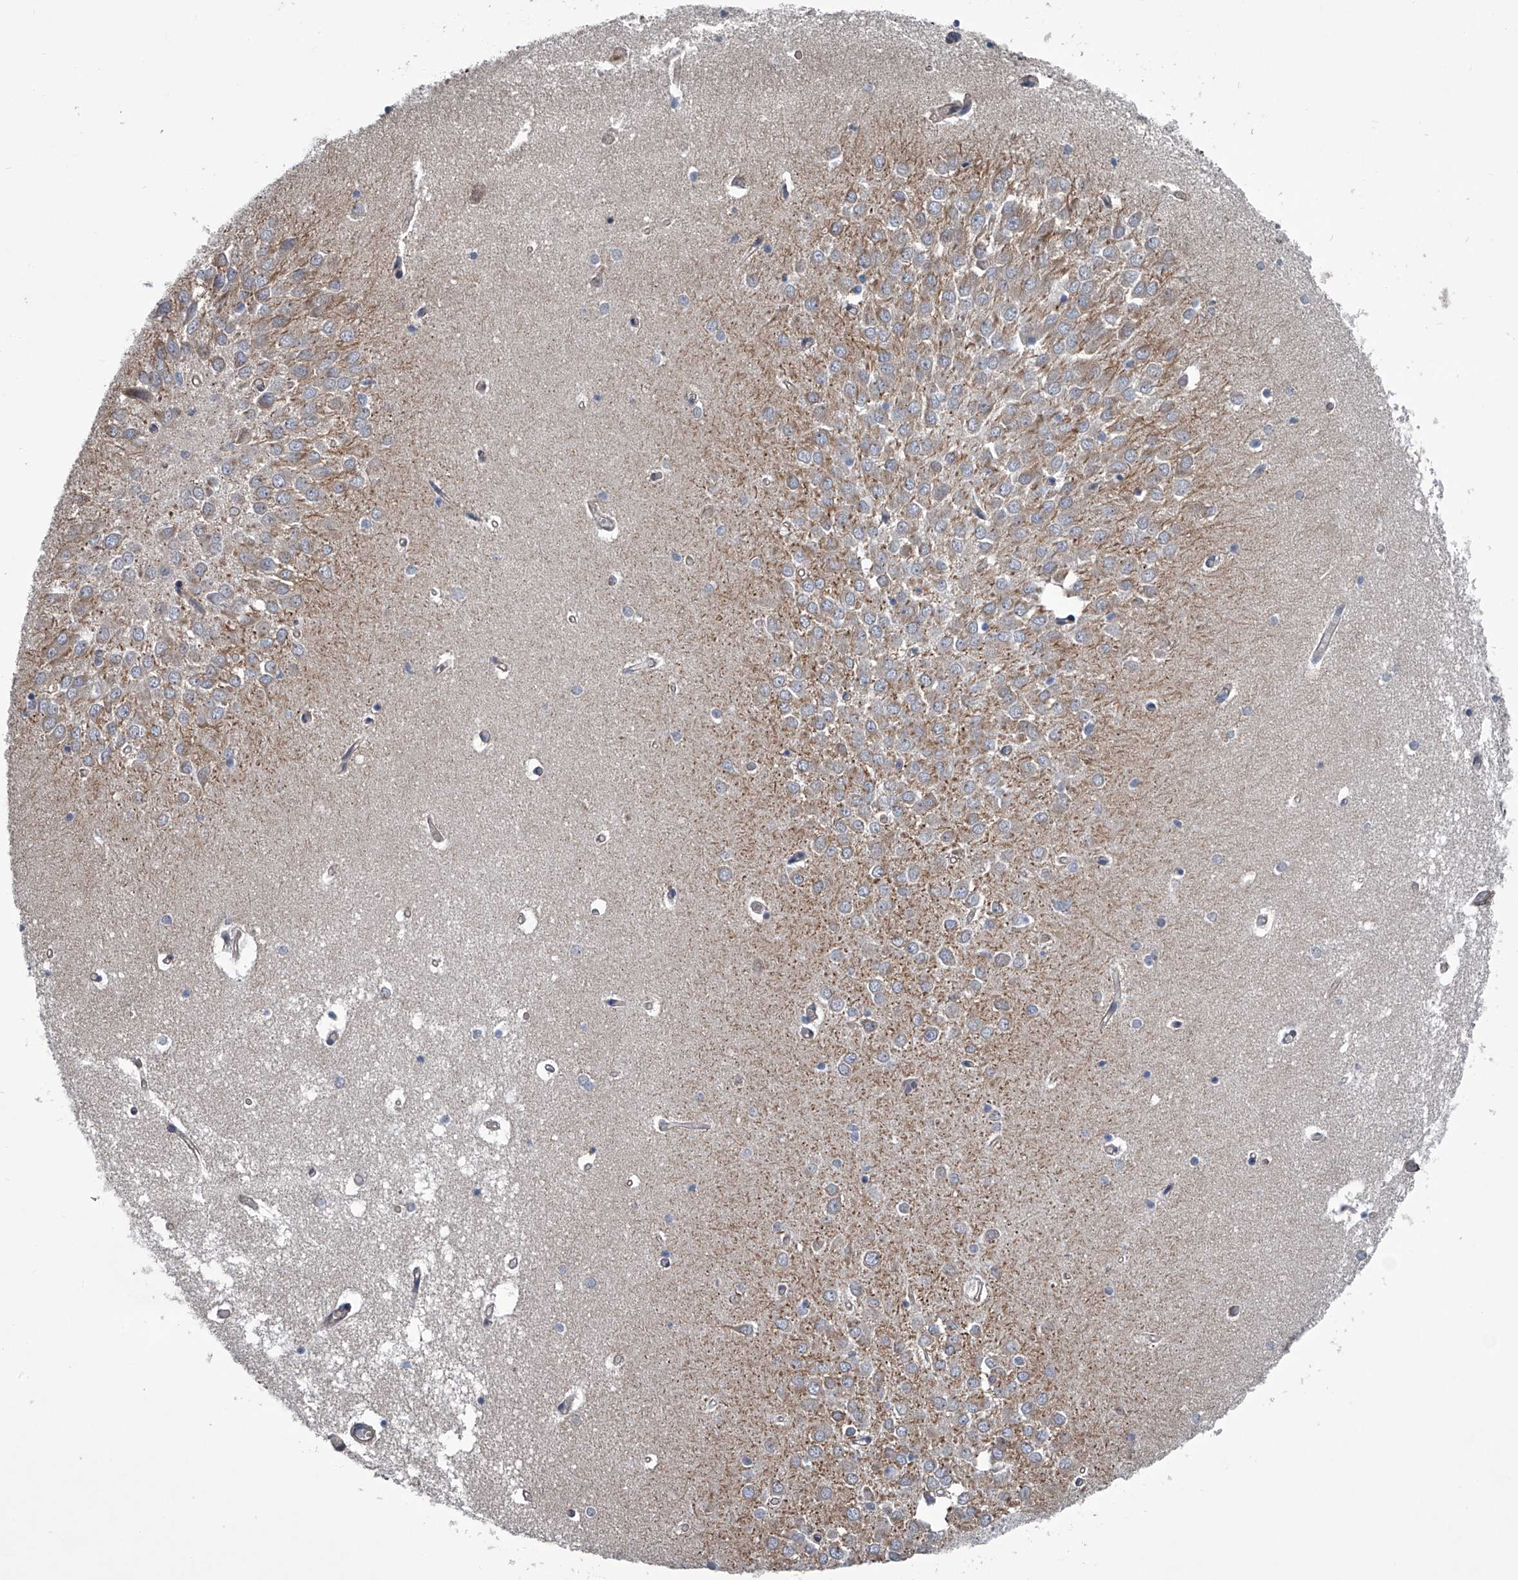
{"staining": {"intensity": "negative", "quantity": "none", "location": "none"}, "tissue": "hippocampus", "cell_type": "Glial cells", "image_type": "normal", "snomed": [{"axis": "morphology", "description": "Normal tissue, NOS"}, {"axis": "topography", "description": "Hippocampus"}], "caption": "High magnification brightfield microscopy of benign hippocampus stained with DAB (3,3'-diaminobenzidine) (brown) and counterstained with hematoxylin (blue): glial cells show no significant staining. The staining was performed using DAB to visualize the protein expression in brown, while the nuclei were stained in blue with hematoxylin (Magnification: 20x).", "gene": "ABCG1", "patient": {"sex": "male", "age": 70}}